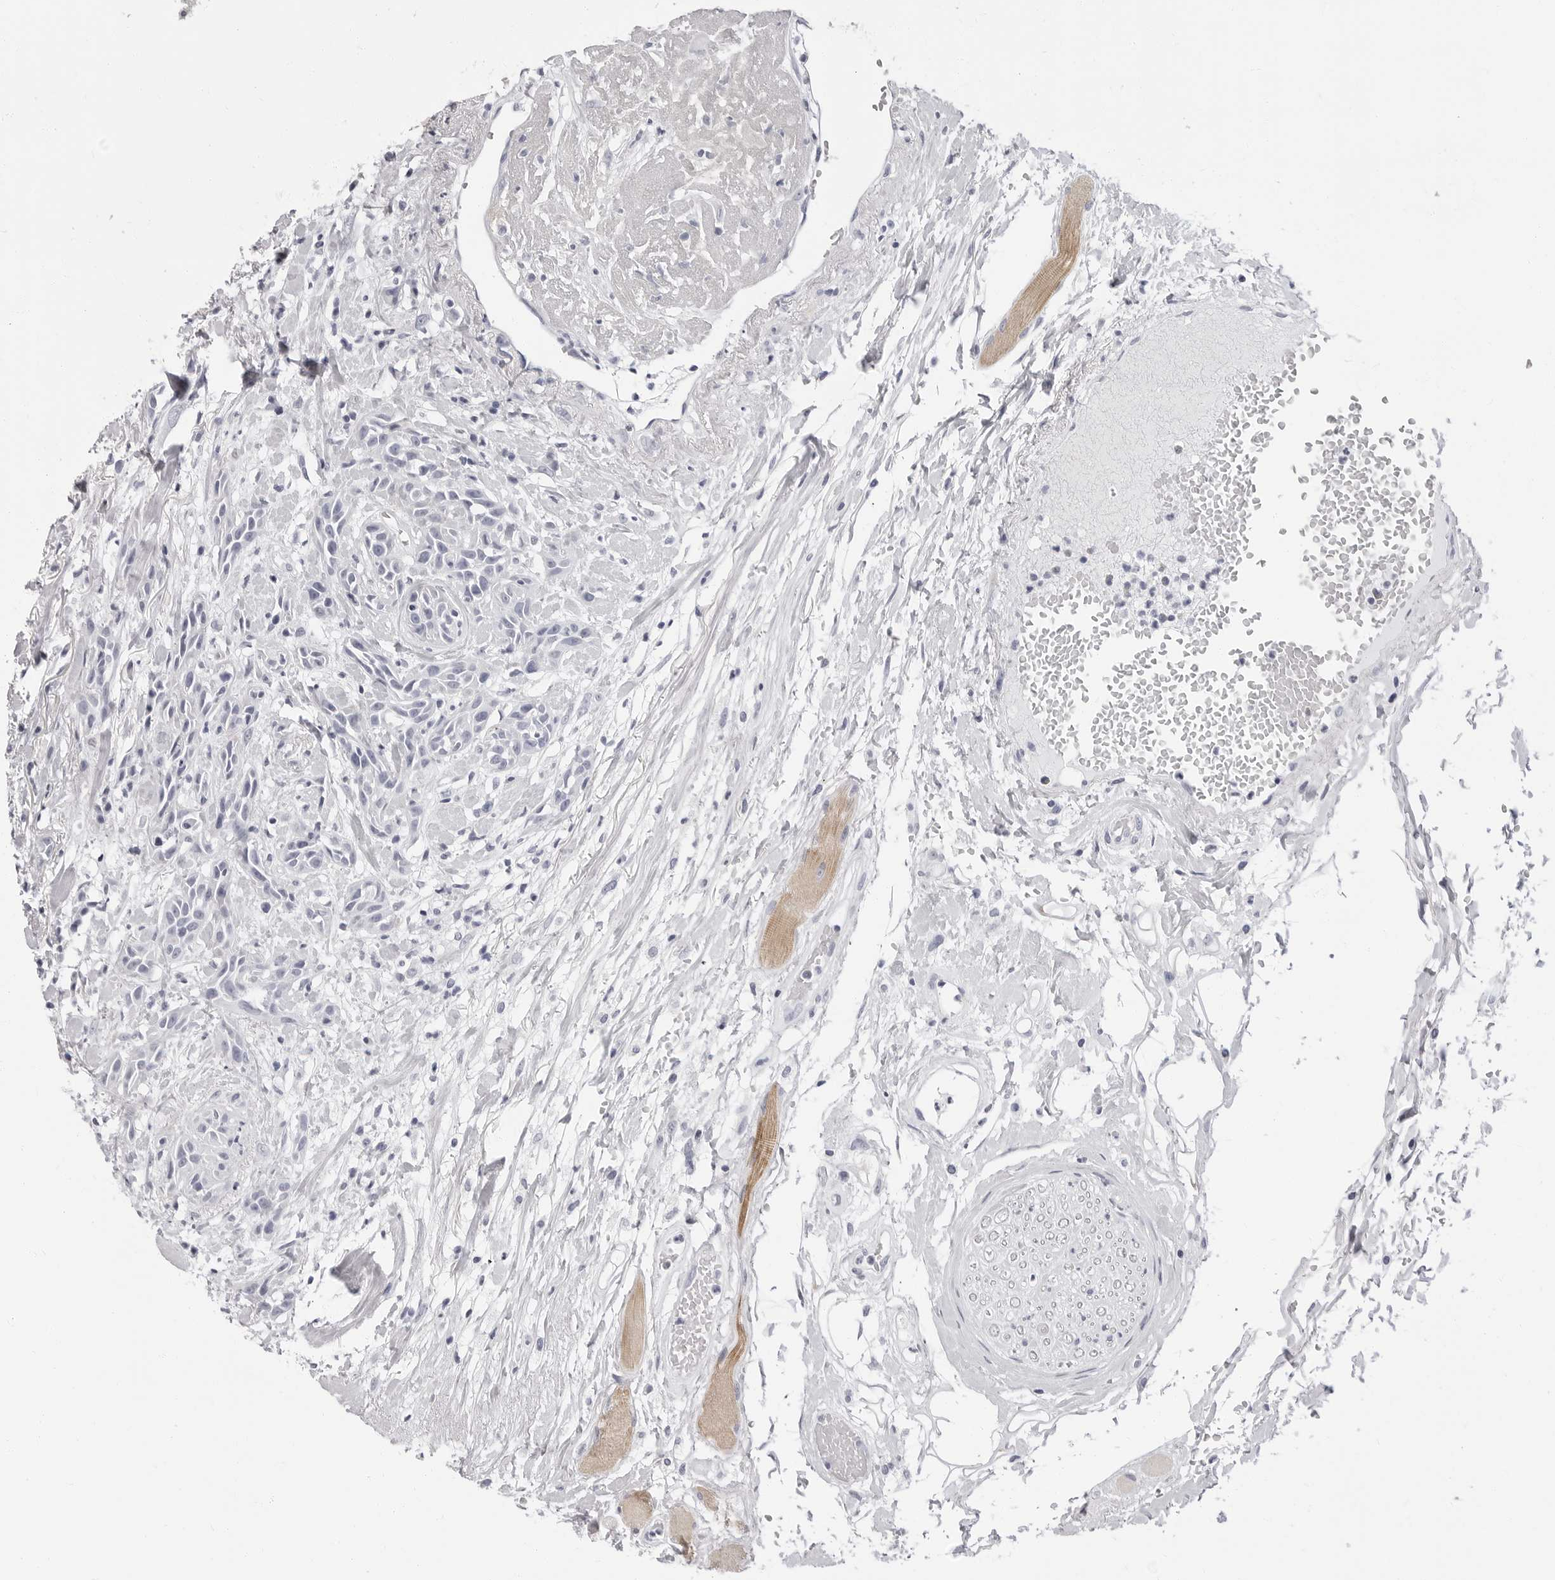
{"staining": {"intensity": "negative", "quantity": "none", "location": "none"}, "tissue": "head and neck cancer", "cell_type": "Tumor cells", "image_type": "cancer", "snomed": [{"axis": "morphology", "description": "Normal tissue, NOS"}, {"axis": "morphology", "description": "Squamous cell carcinoma, NOS"}, {"axis": "topography", "description": "Cartilage tissue"}, {"axis": "topography", "description": "Head-Neck"}], "caption": "Image shows no protein staining in tumor cells of squamous cell carcinoma (head and neck) tissue.", "gene": "ERICH3", "patient": {"sex": "male", "age": 62}}